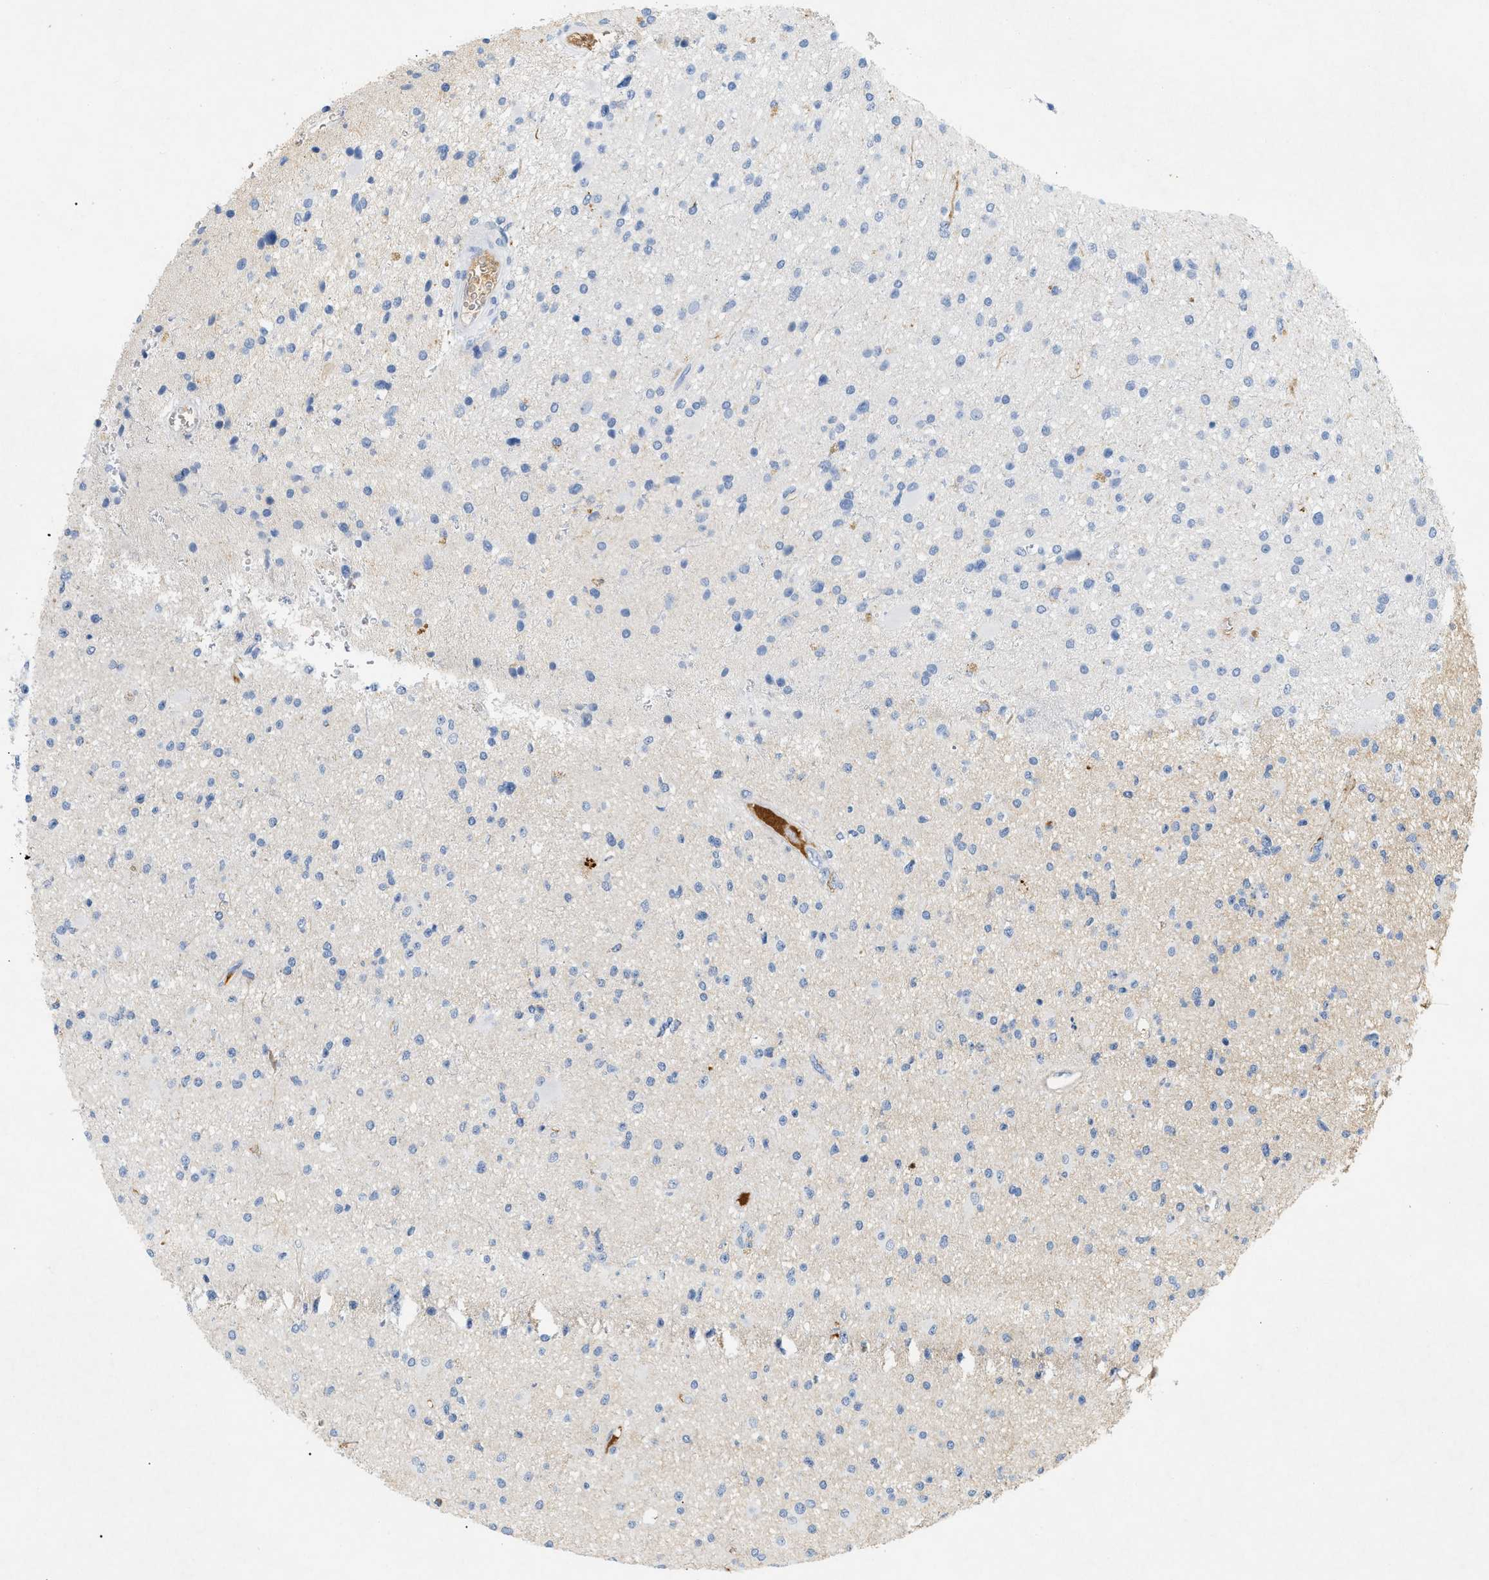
{"staining": {"intensity": "negative", "quantity": "none", "location": "none"}, "tissue": "glioma", "cell_type": "Tumor cells", "image_type": "cancer", "snomed": [{"axis": "morphology", "description": "Glioma, malignant, High grade"}, {"axis": "topography", "description": "Brain"}], "caption": "High magnification brightfield microscopy of glioma stained with DAB (3,3'-diaminobenzidine) (brown) and counterstained with hematoxylin (blue): tumor cells show no significant expression.", "gene": "CFH", "patient": {"sex": "male", "age": 33}}